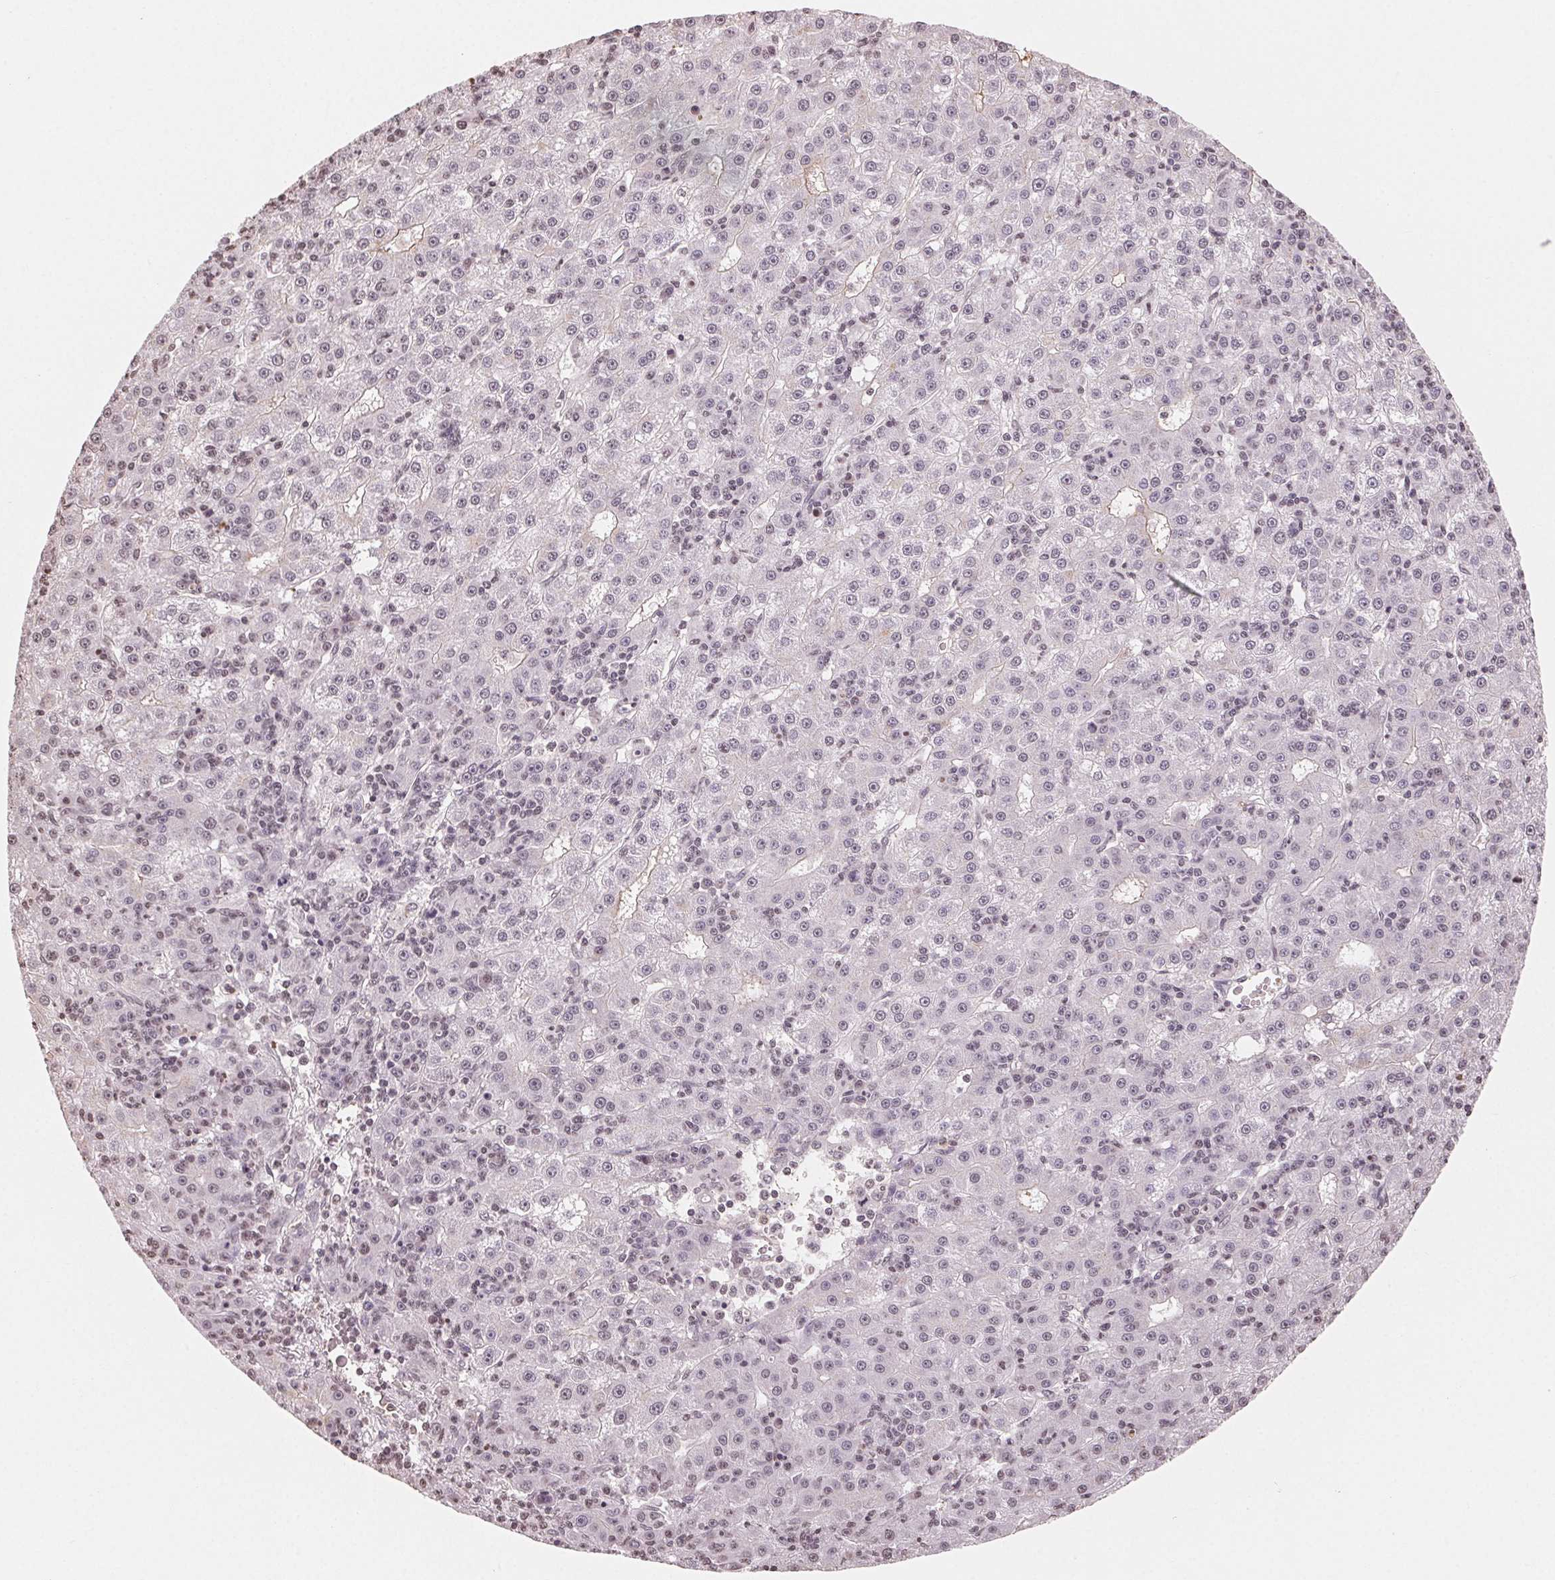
{"staining": {"intensity": "negative", "quantity": "none", "location": "none"}, "tissue": "liver cancer", "cell_type": "Tumor cells", "image_type": "cancer", "snomed": [{"axis": "morphology", "description": "Carcinoma, Hepatocellular, NOS"}, {"axis": "topography", "description": "Liver"}], "caption": "There is no significant expression in tumor cells of liver cancer.", "gene": "TBP", "patient": {"sex": "male", "age": 76}}